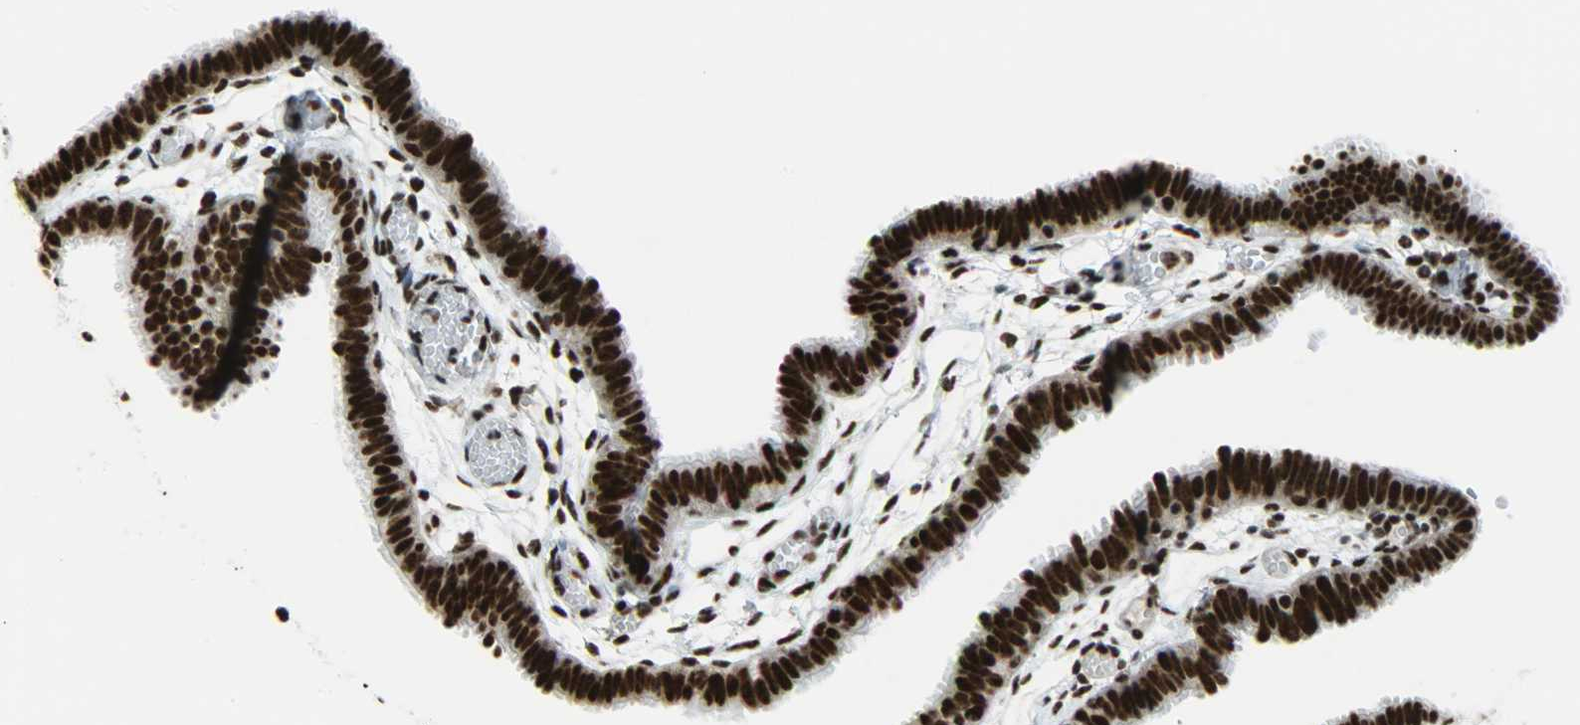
{"staining": {"intensity": "strong", "quantity": ">75%", "location": "nuclear"}, "tissue": "fallopian tube", "cell_type": "Glandular cells", "image_type": "normal", "snomed": [{"axis": "morphology", "description": "Normal tissue, NOS"}, {"axis": "topography", "description": "Fallopian tube"}], "caption": "Fallopian tube stained for a protein exhibits strong nuclear positivity in glandular cells. (Stains: DAB (3,3'-diaminobenzidine) in brown, nuclei in blue, Microscopy: brightfield microscopy at high magnification).", "gene": "SNRPA", "patient": {"sex": "female", "age": 29}}